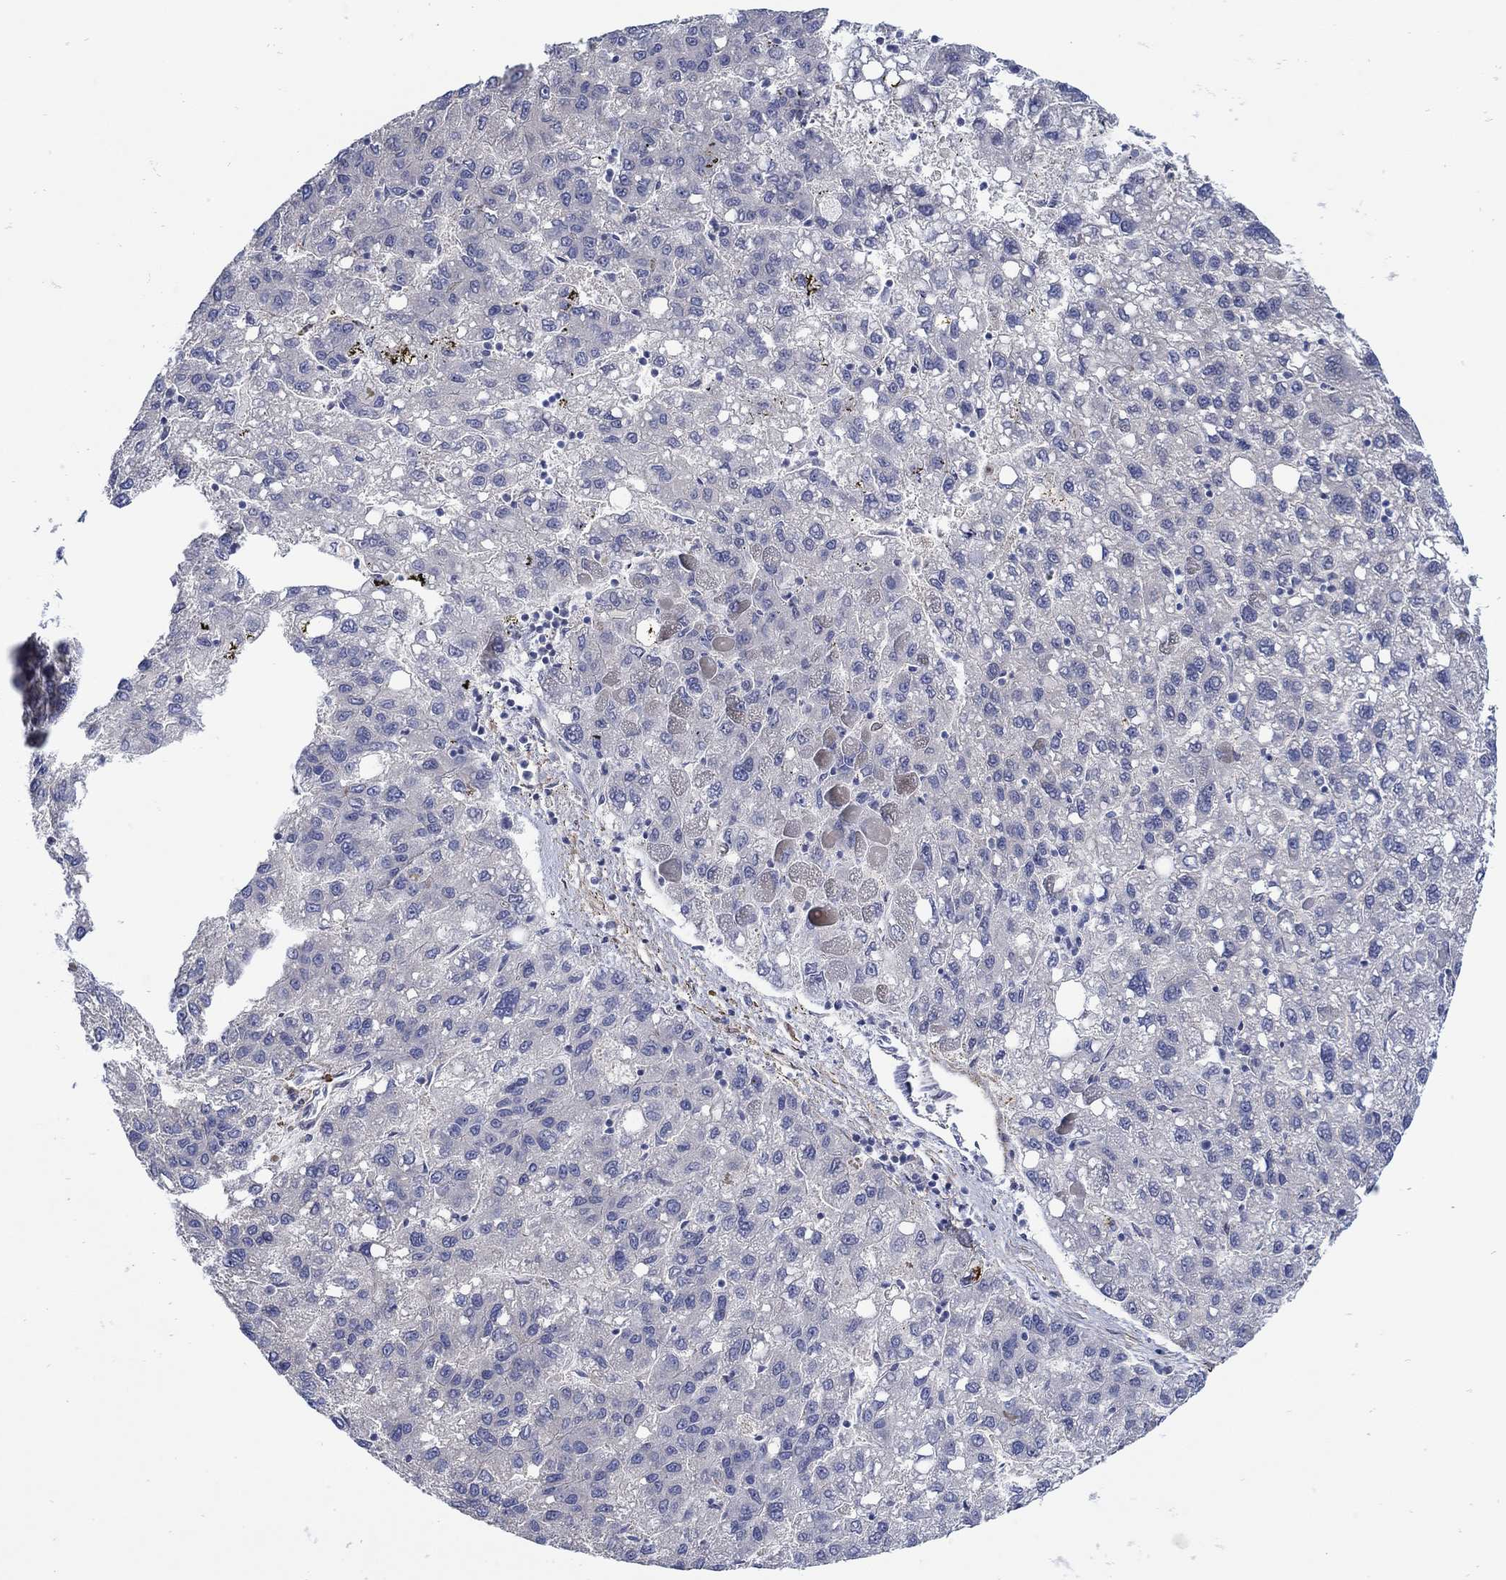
{"staining": {"intensity": "negative", "quantity": "none", "location": "none"}, "tissue": "liver cancer", "cell_type": "Tumor cells", "image_type": "cancer", "snomed": [{"axis": "morphology", "description": "Carcinoma, Hepatocellular, NOS"}, {"axis": "topography", "description": "Liver"}], "caption": "IHC image of neoplastic tissue: liver cancer stained with DAB (3,3'-diaminobenzidine) shows no significant protein expression in tumor cells.", "gene": "SCN7A", "patient": {"sex": "female", "age": 82}}